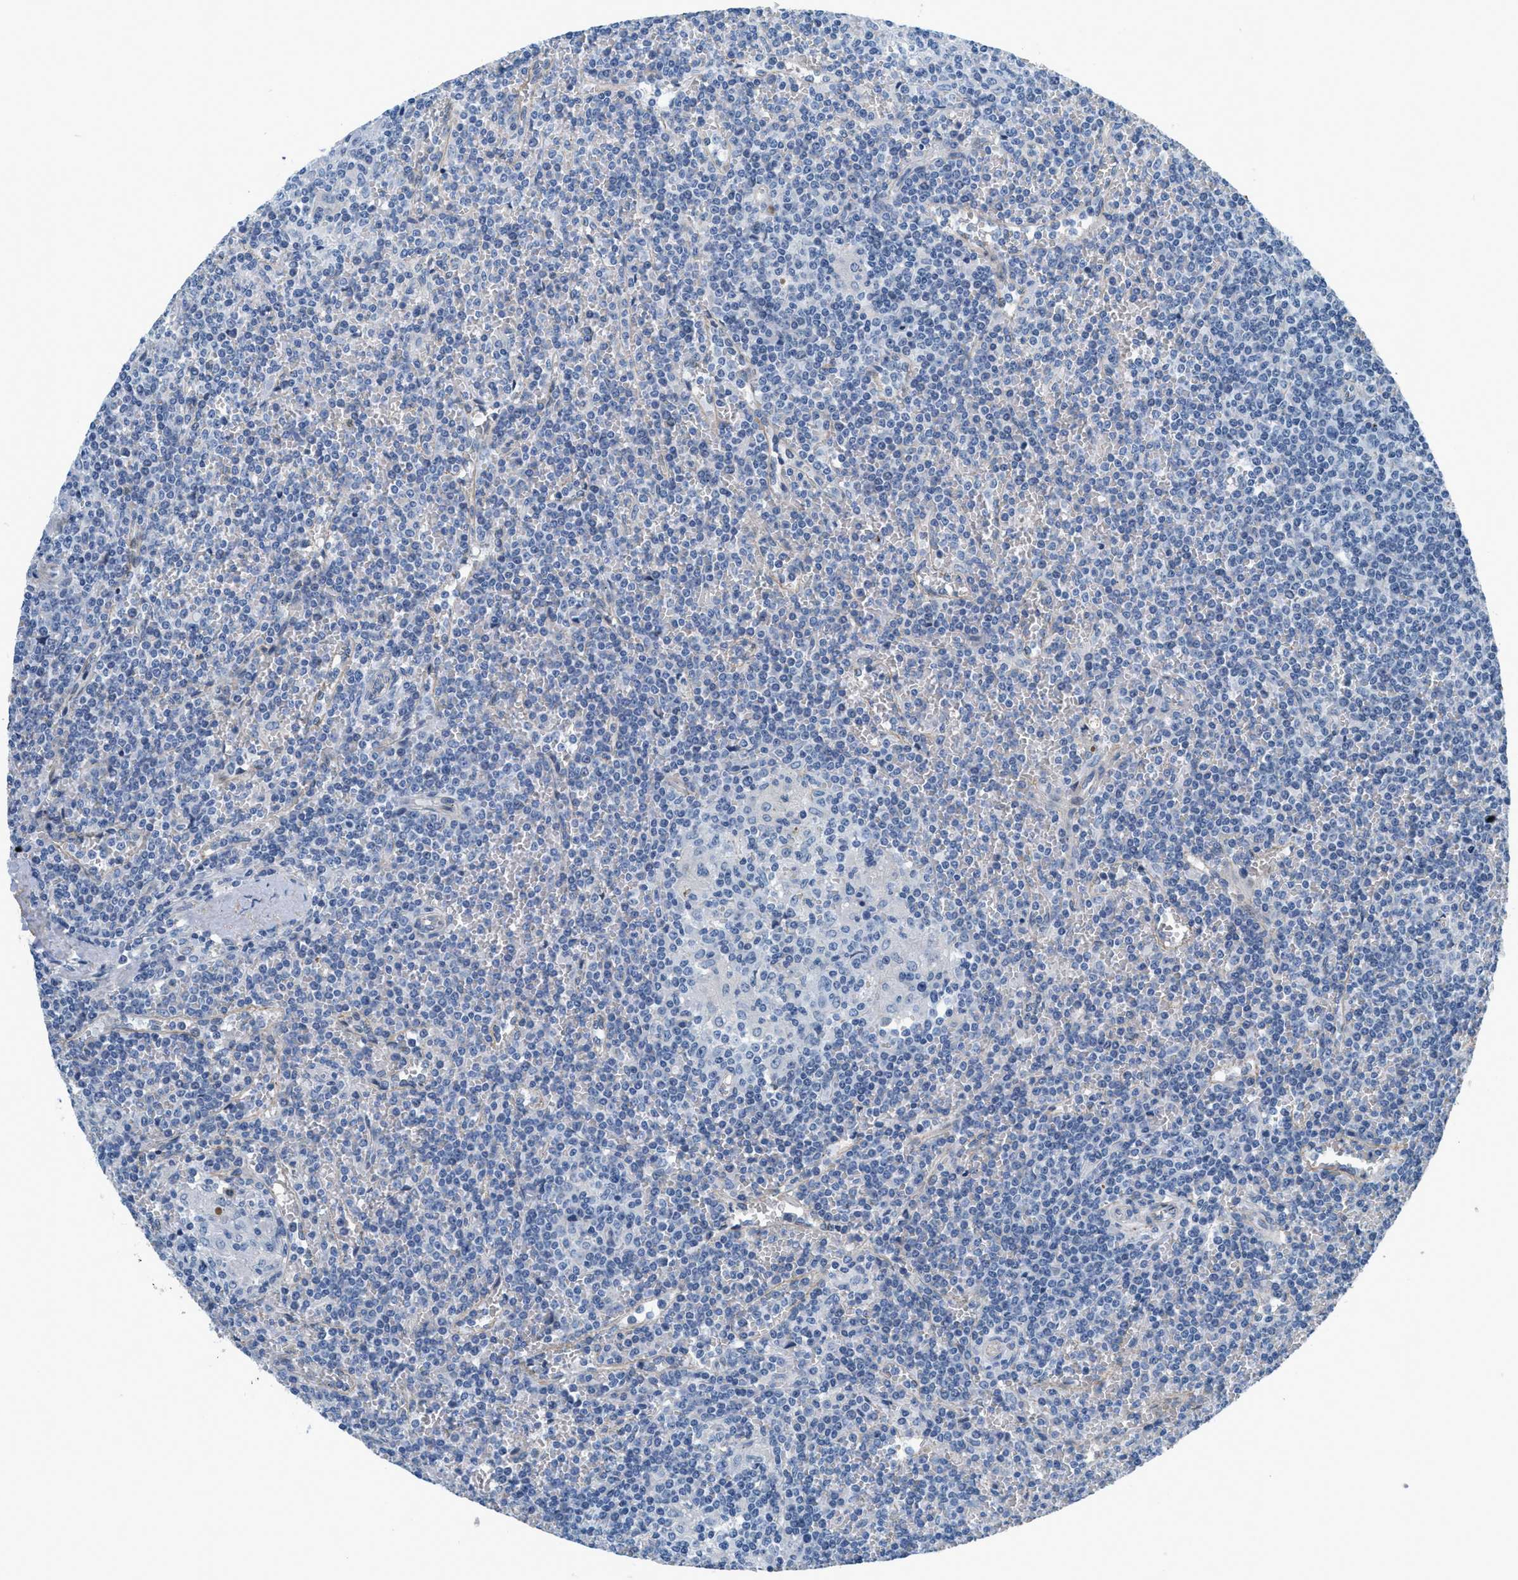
{"staining": {"intensity": "negative", "quantity": "none", "location": "none"}, "tissue": "lymphoma", "cell_type": "Tumor cells", "image_type": "cancer", "snomed": [{"axis": "morphology", "description": "Malignant lymphoma, non-Hodgkin's type, Low grade"}, {"axis": "topography", "description": "Spleen"}], "caption": "The micrograph exhibits no significant positivity in tumor cells of lymphoma.", "gene": "FBN1", "patient": {"sex": "female", "age": 19}}